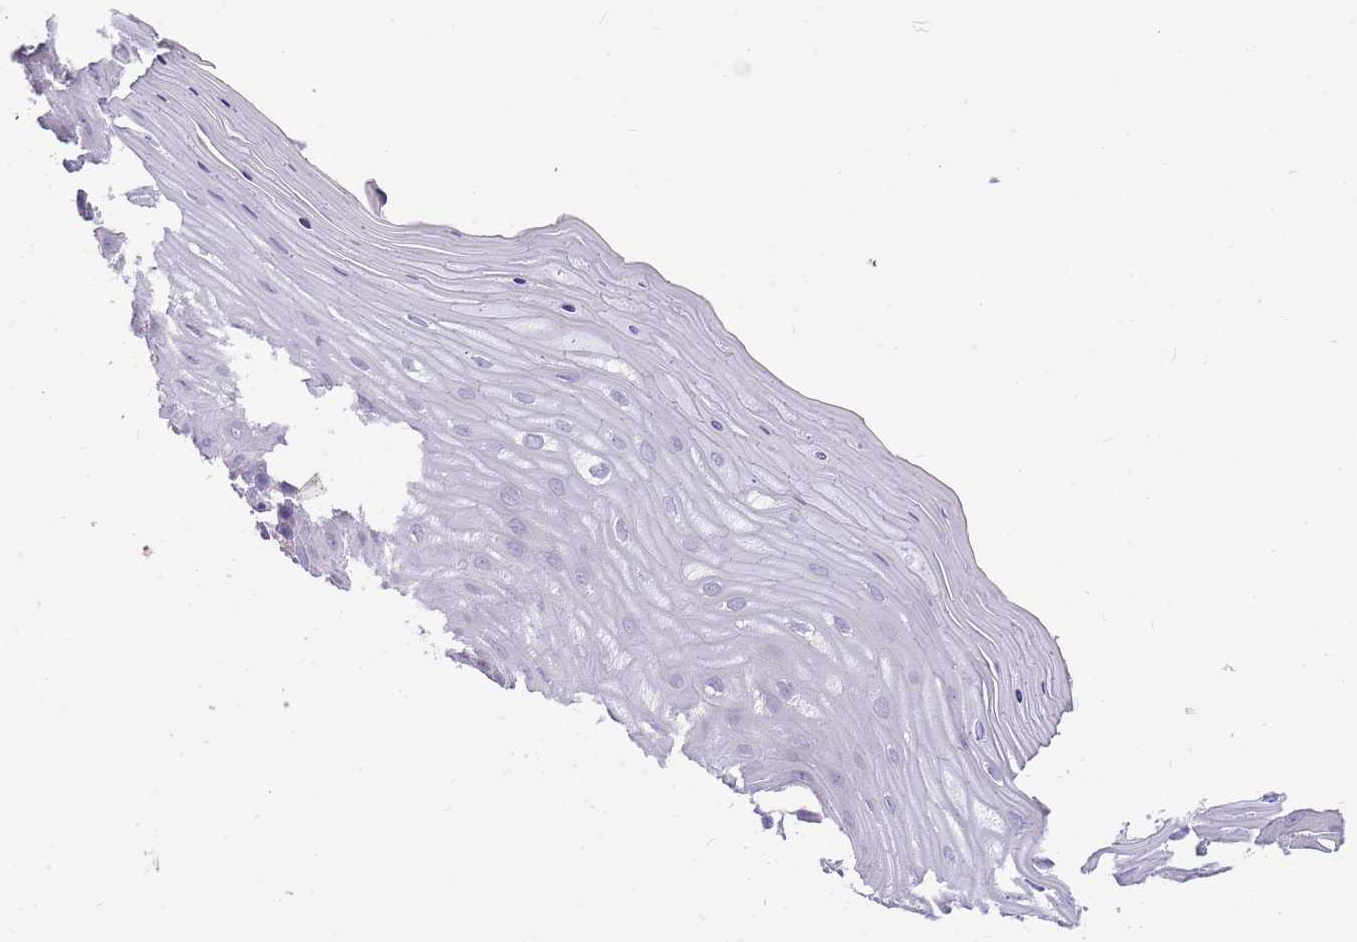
{"staining": {"intensity": "negative", "quantity": "none", "location": "none"}, "tissue": "cervix", "cell_type": "Glandular cells", "image_type": "normal", "snomed": [{"axis": "morphology", "description": "Normal tissue, NOS"}, {"axis": "topography", "description": "Cervix"}], "caption": "The immunohistochemistry (IHC) micrograph has no significant expression in glandular cells of cervix. Brightfield microscopy of immunohistochemistry (IHC) stained with DAB (3,3'-diaminobenzidine) (brown) and hematoxylin (blue), captured at high magnification.", "gene": "DIPK1C", "patient": {"sex": "female", "age": 55}}